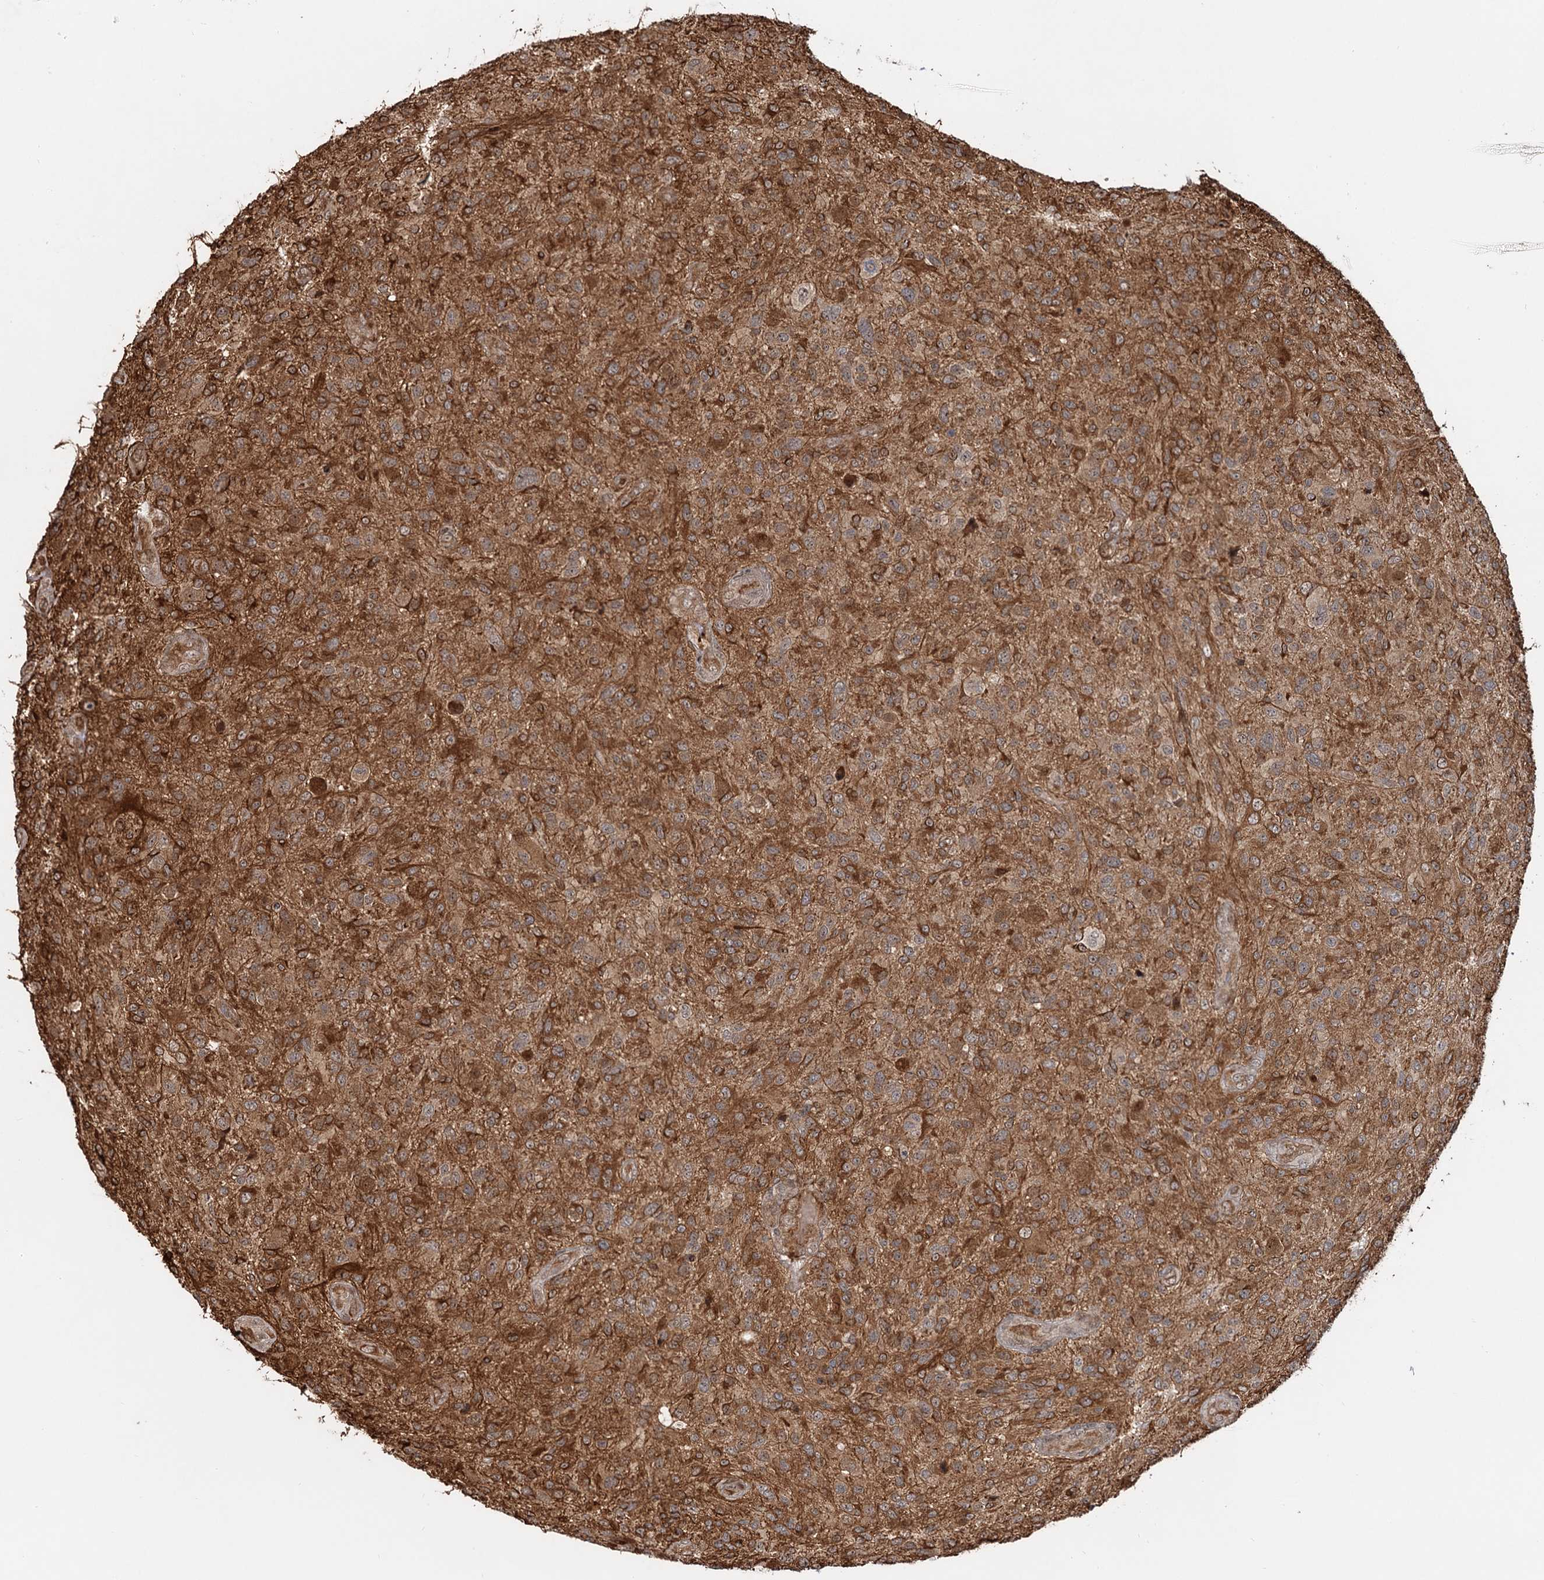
{"staining": {"intensity": "strong", "quantity": ">75%", "location": "cytoplasmic/membranous"}, "tissue": "glioma", "cell_type": "Tumor cells", "image_type": "cancer", "snomed": [{"axis": "morphology", "description": "Glioma, malignant, High grade"}, {"axis": "topography", "description": "Brain"}], "caption": "Immunohistochemistry staining of glioma, which displays high levels of strong cytoplasmic/membranous expression in about >75% of tumor cells indicating strong cytoplasmic/membranous protein staining. The staining was performed using DAB (3,3'-diaminobenzidine) (brown) for protein detection and nuclei were counterstained in hematoxylin (blue).", "gene": "SNRNP25", "patient": {"sex": "male", "age": 47}}